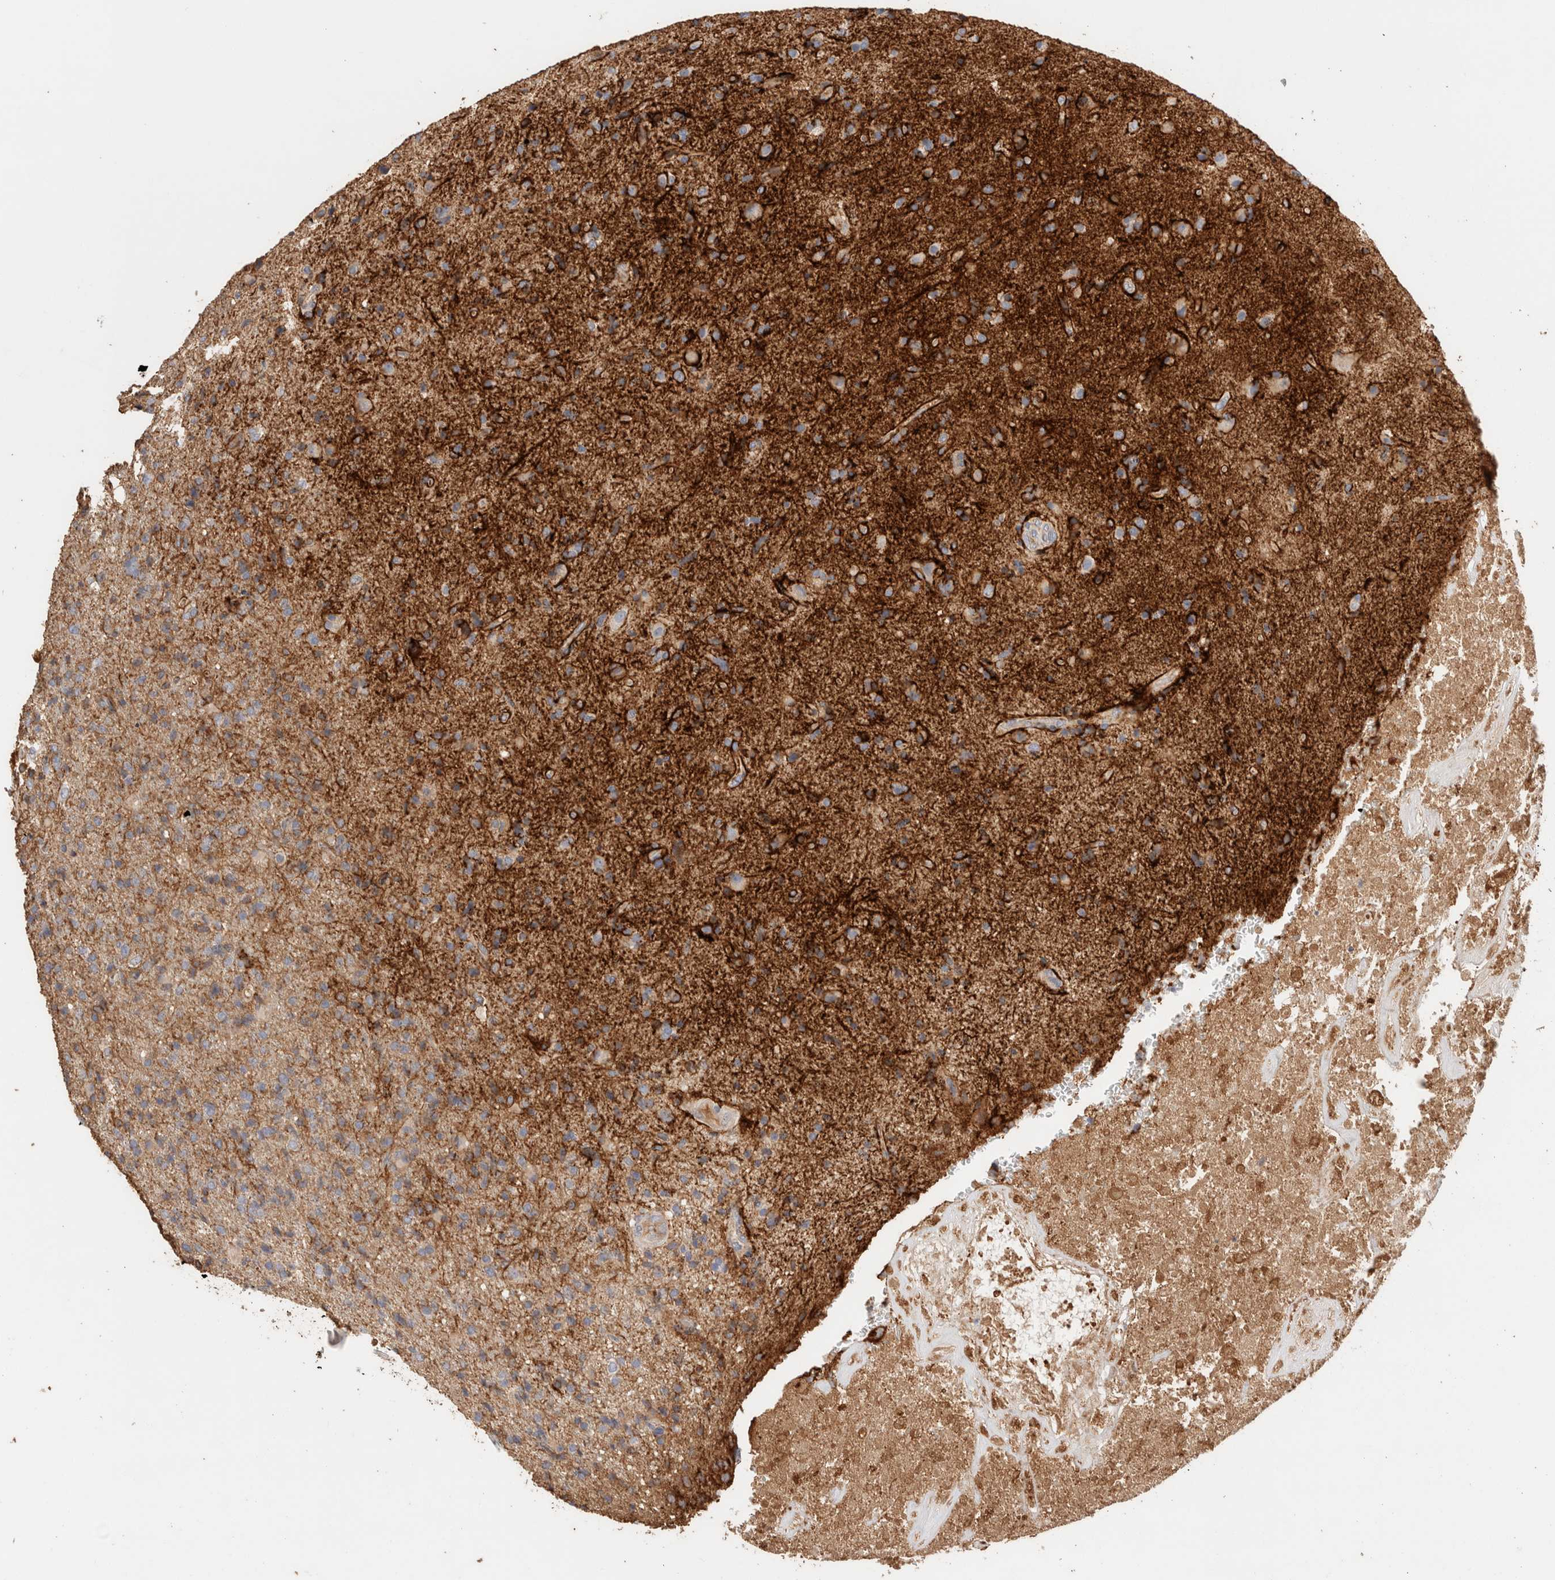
{"staining": {"intensity": "weak", "quantity": "25%-75%", "location": "cytoplasmic/membranous"}, "tissue": "glioma", "cell_type": "Tumor cells", "image_type": "cancer", "snomed": [{"axis": "morphology", "description": "Glioma, malignant, High grade"}, {"axis": "topography", "description": "Brain"}], "caption": "The image demonstrates a brown stain indicating the presence of a protein in the cytoplasmic/membranous of tumor cells in glioma.", "gene": "PROS1", "patient": {"sex": "male", "age": 72}}